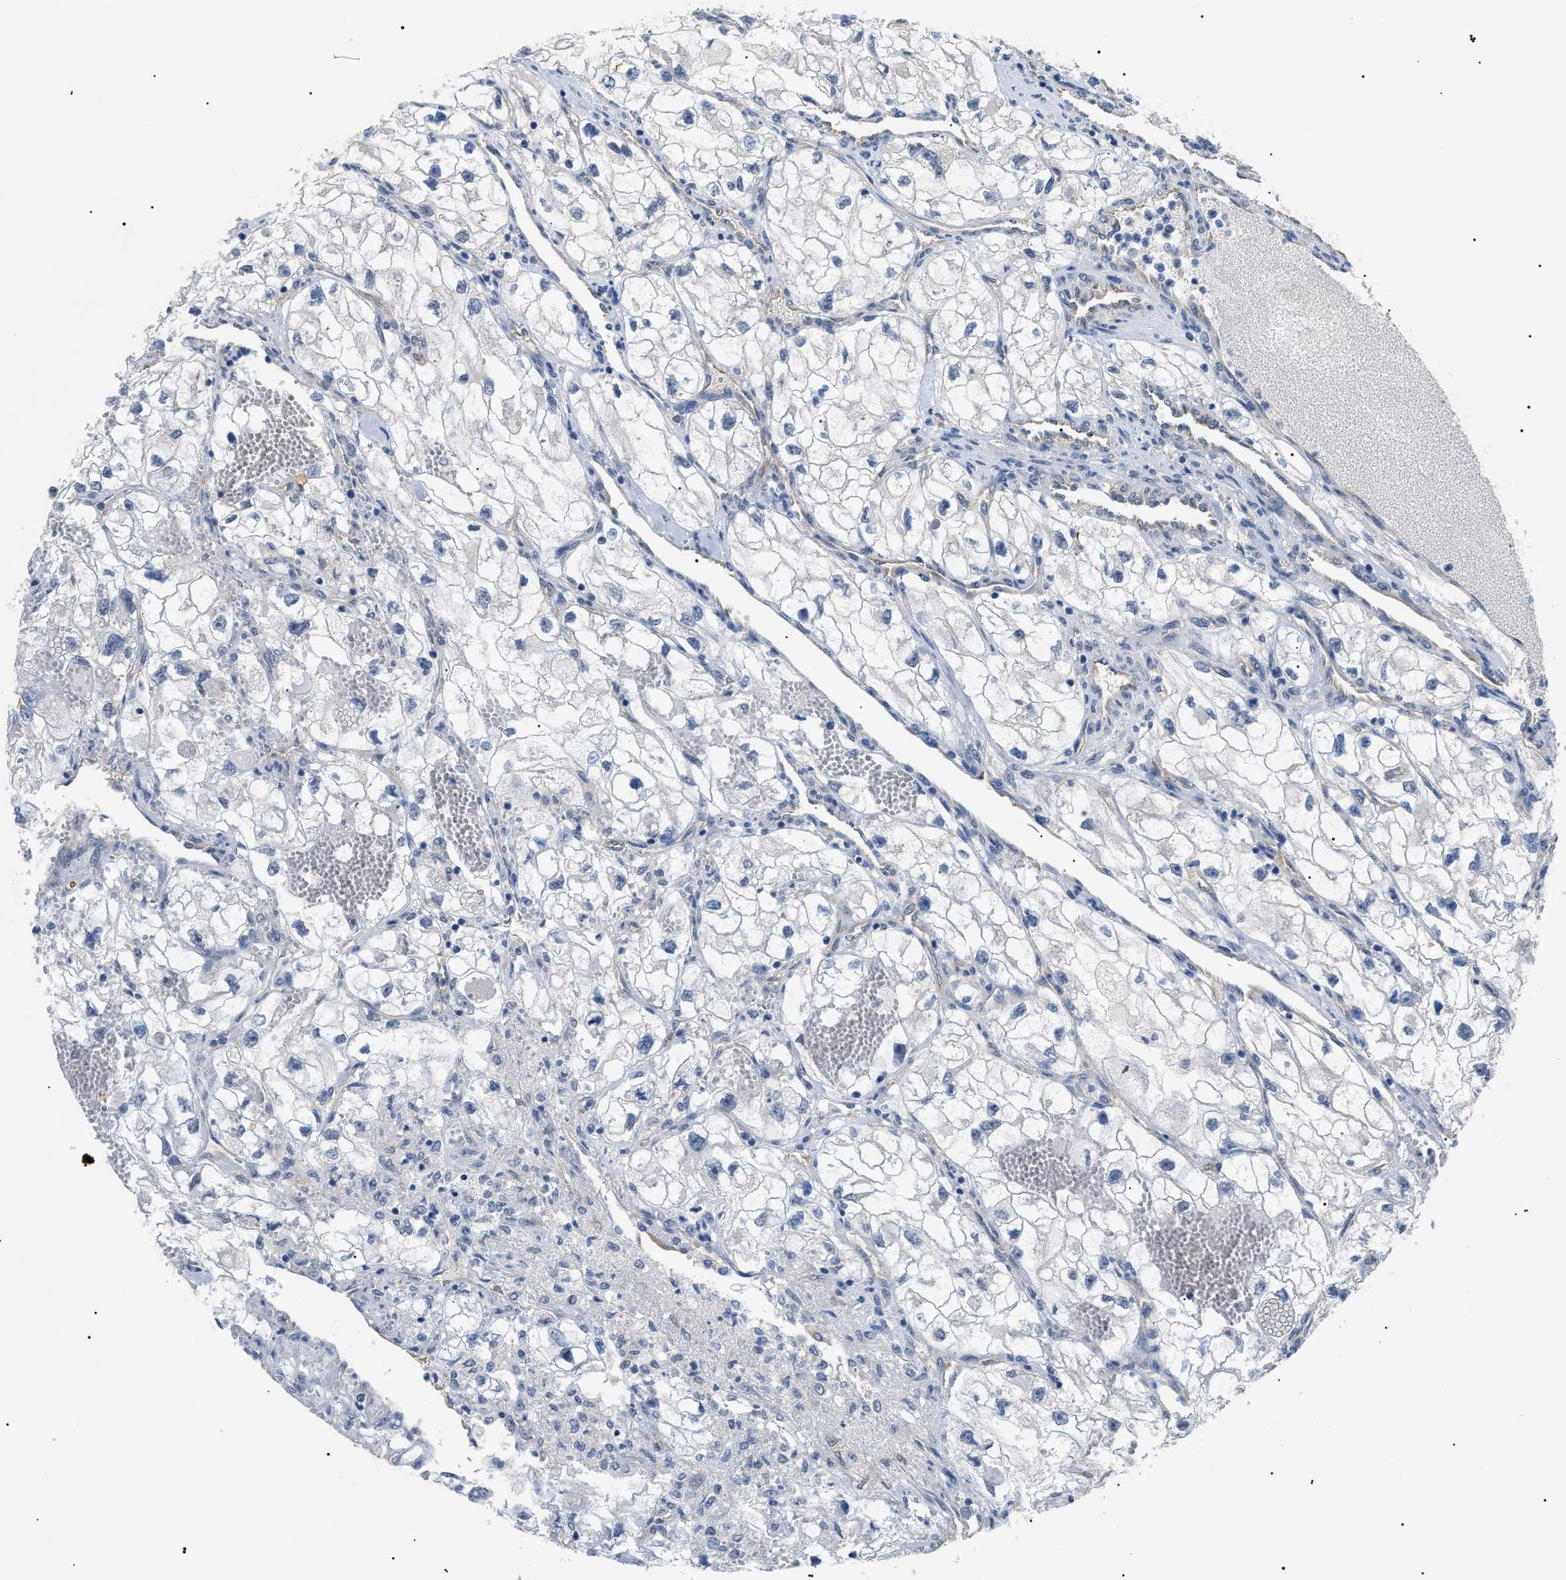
{"staining": {"intensity": "negative", "quantity": "none", "location": "none"}, "tissue": "renal cancer", "cell_type": "Tumor cells", "image_type": "cancer", "snomed": [{"axis": "morphology", "description": "Adenocarcinoma, NOS"}, {"axis": "topography", "description": "Kidney"}], "caption": "Tumor cells are negative for brown protein staining in renal cancer.", "gene": "CRCP", "patient": {"sex": "female", "age": 70}}